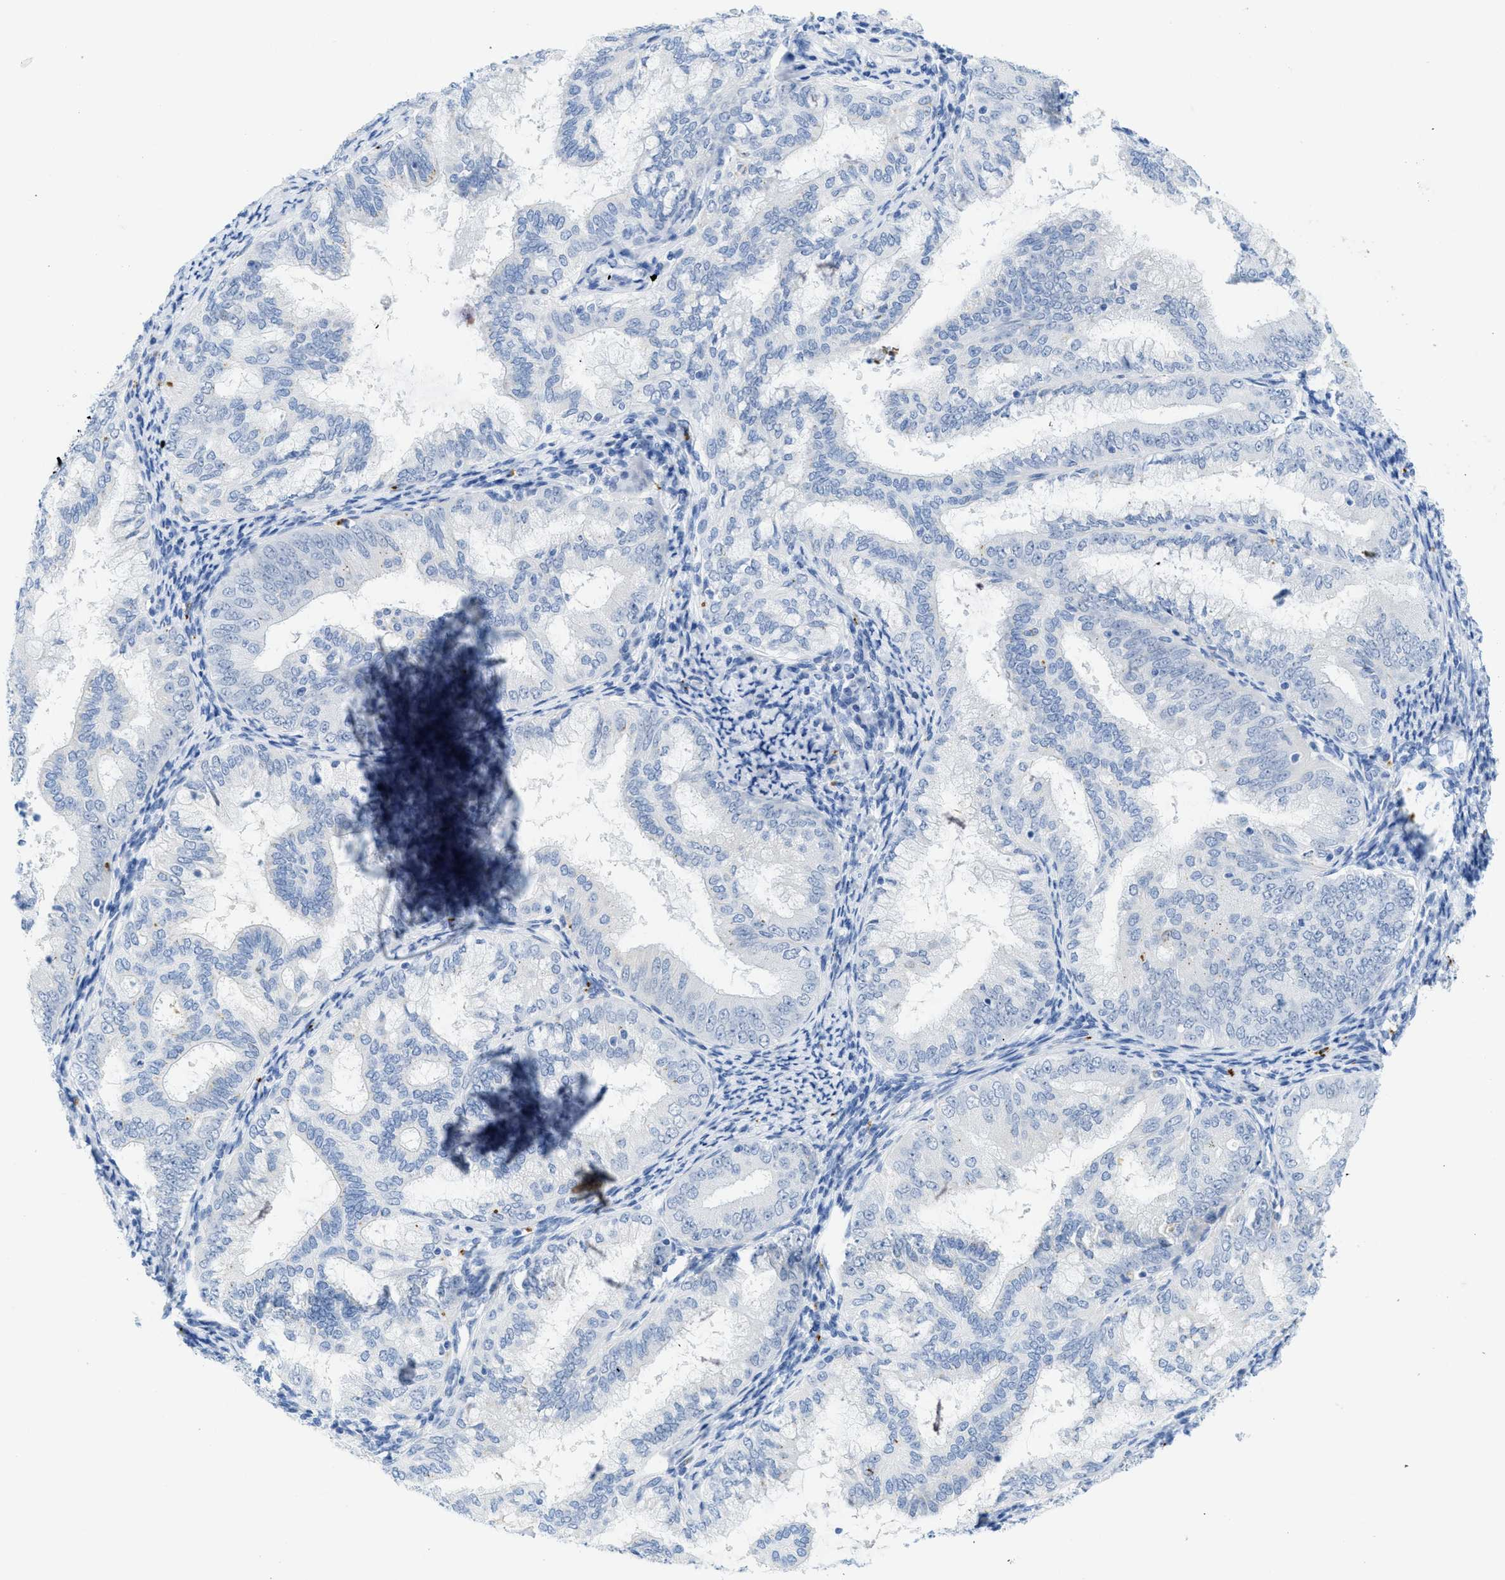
{"staining": {"intensity": "negative", "quantity": "none", "location": "none"}, "tissue": "endometrial cancer", "cell_type": "Tumor cells", "image_type": "cancer", "snomed": [{"axis": "morphology", "description": "Adenocarcinoma, NOS"}, {"axis": "topography", "description": "Endometrium"}], "caption": "Tumor cells are negative for protein expression in human endometrial cancer.", "gene": "WDR4", "patient": {"sex": "female", "age": 63}}